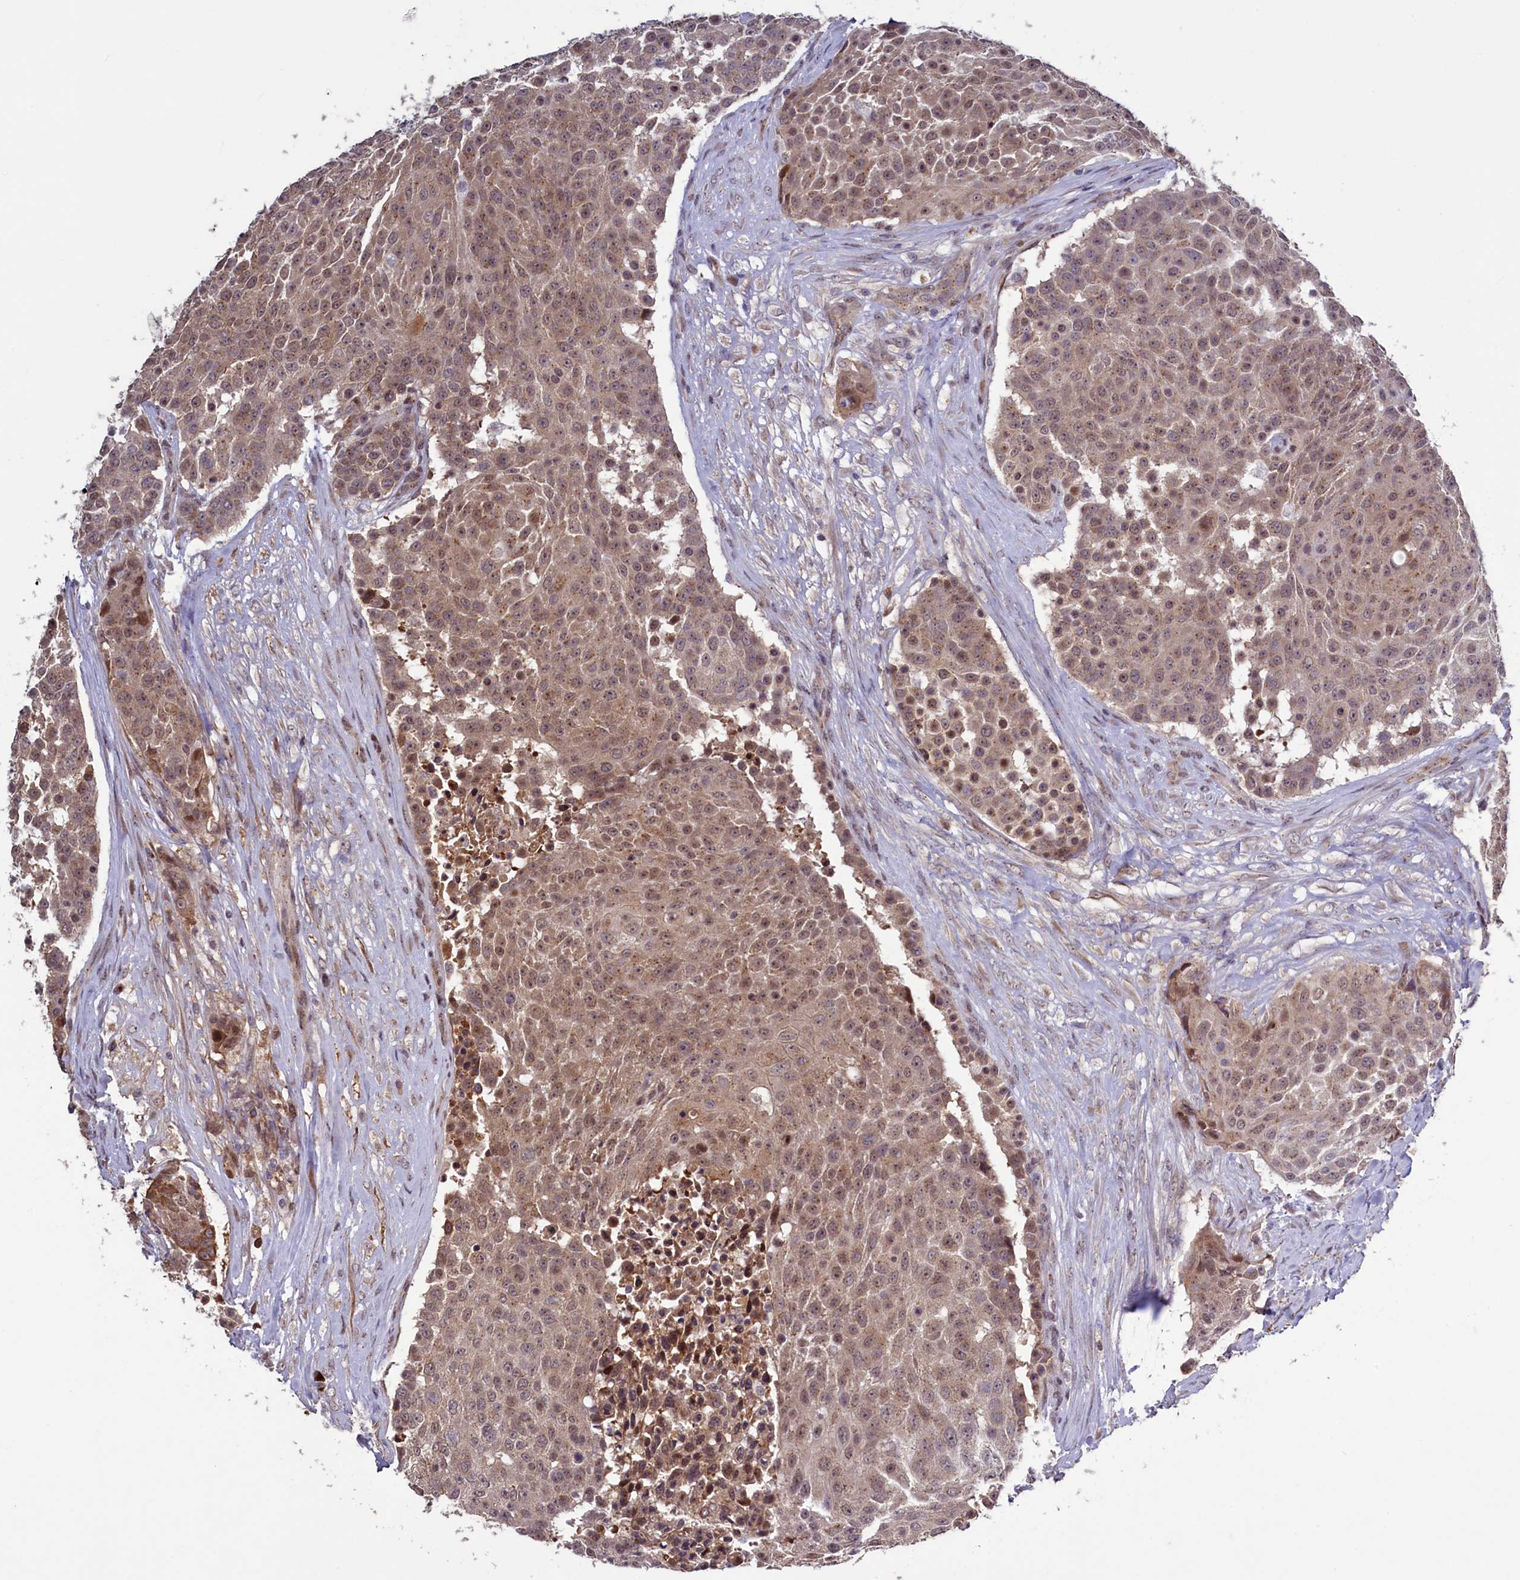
{"staining": {"intensity": "moderate", "quantity": ">75%", "location": "cytoplasmic/membranous,nuclear"}, "tissue": "urothelial cancer", "cell_type": "Tumor cells", "image_type": "cancer", "snomed": [{"axis": "morphology", "description": "Urothelial carcinoma, High grade"}, {"axis": "topography", "description": "Urinary bladder"}], "caption": "IHC of urothelial cancer exhibits medium levels of moderate cytoplasmic/membranous and nuclear staining in about >75% of tumor cells. The protein is stained brown, and the nuclei are stained in blue (DAB IHC with brightfield microscopy, high magnification).", "gene": "SEC24C", "patient": {"sex": "female", "age": 63}}